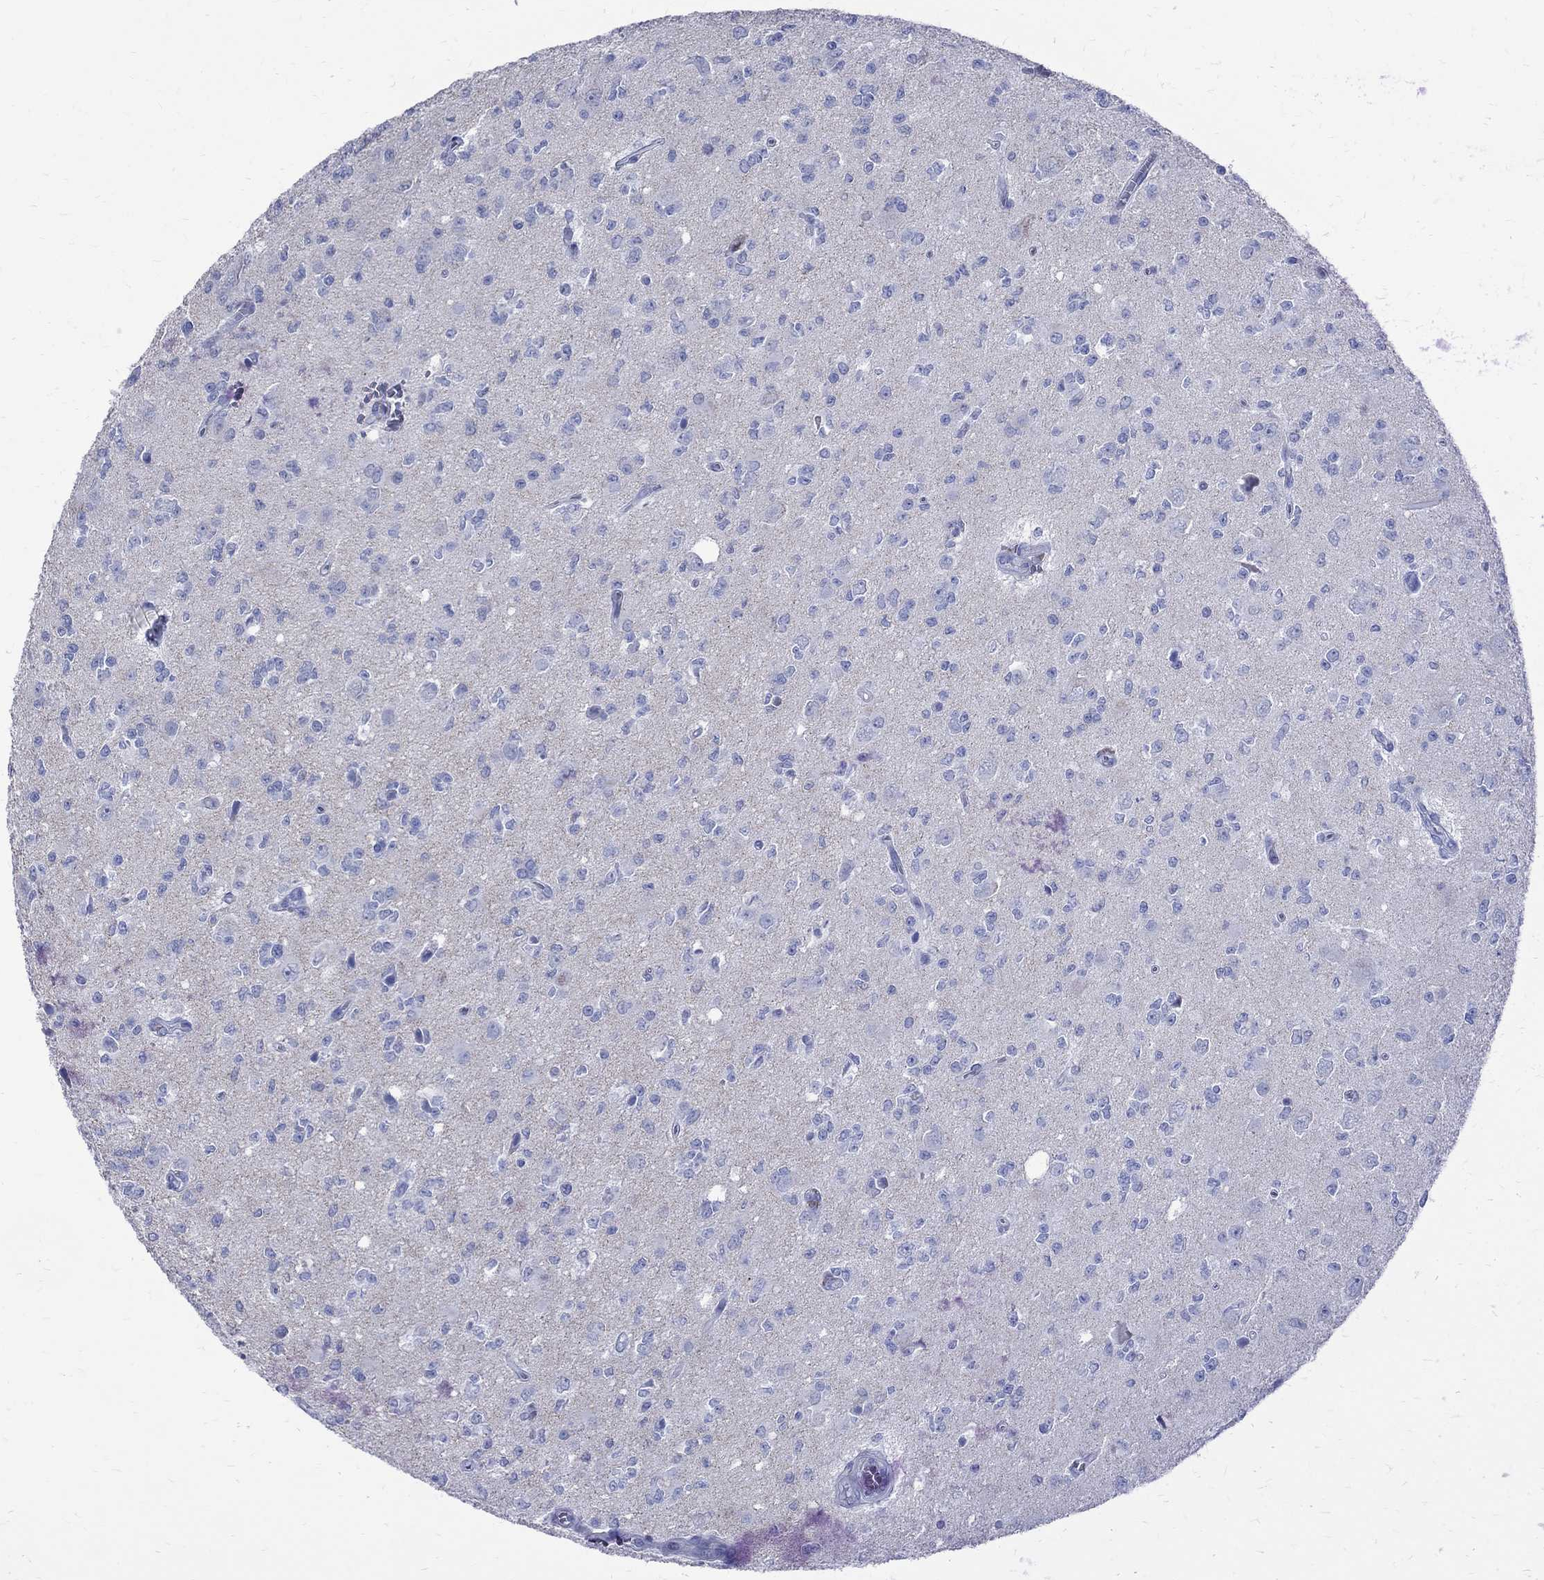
{"staining": {"intensity": "negative", "quantity": "none", "location": "none"}, "tissue": "glioma", "cell_type": "Tumor cells", "image_type": "cancer", "snomed": [{"axis": "morphology", "description": "Glioma, malignant, Low grade"}, {"axis": "topography", "description": "Brain"}], "caption": "Immunohistochemical staining of glioma reveals no significant positivity in tumor cells.", "gene": "MAGEB6", "patient": {"sex": "female", "age": 45}}